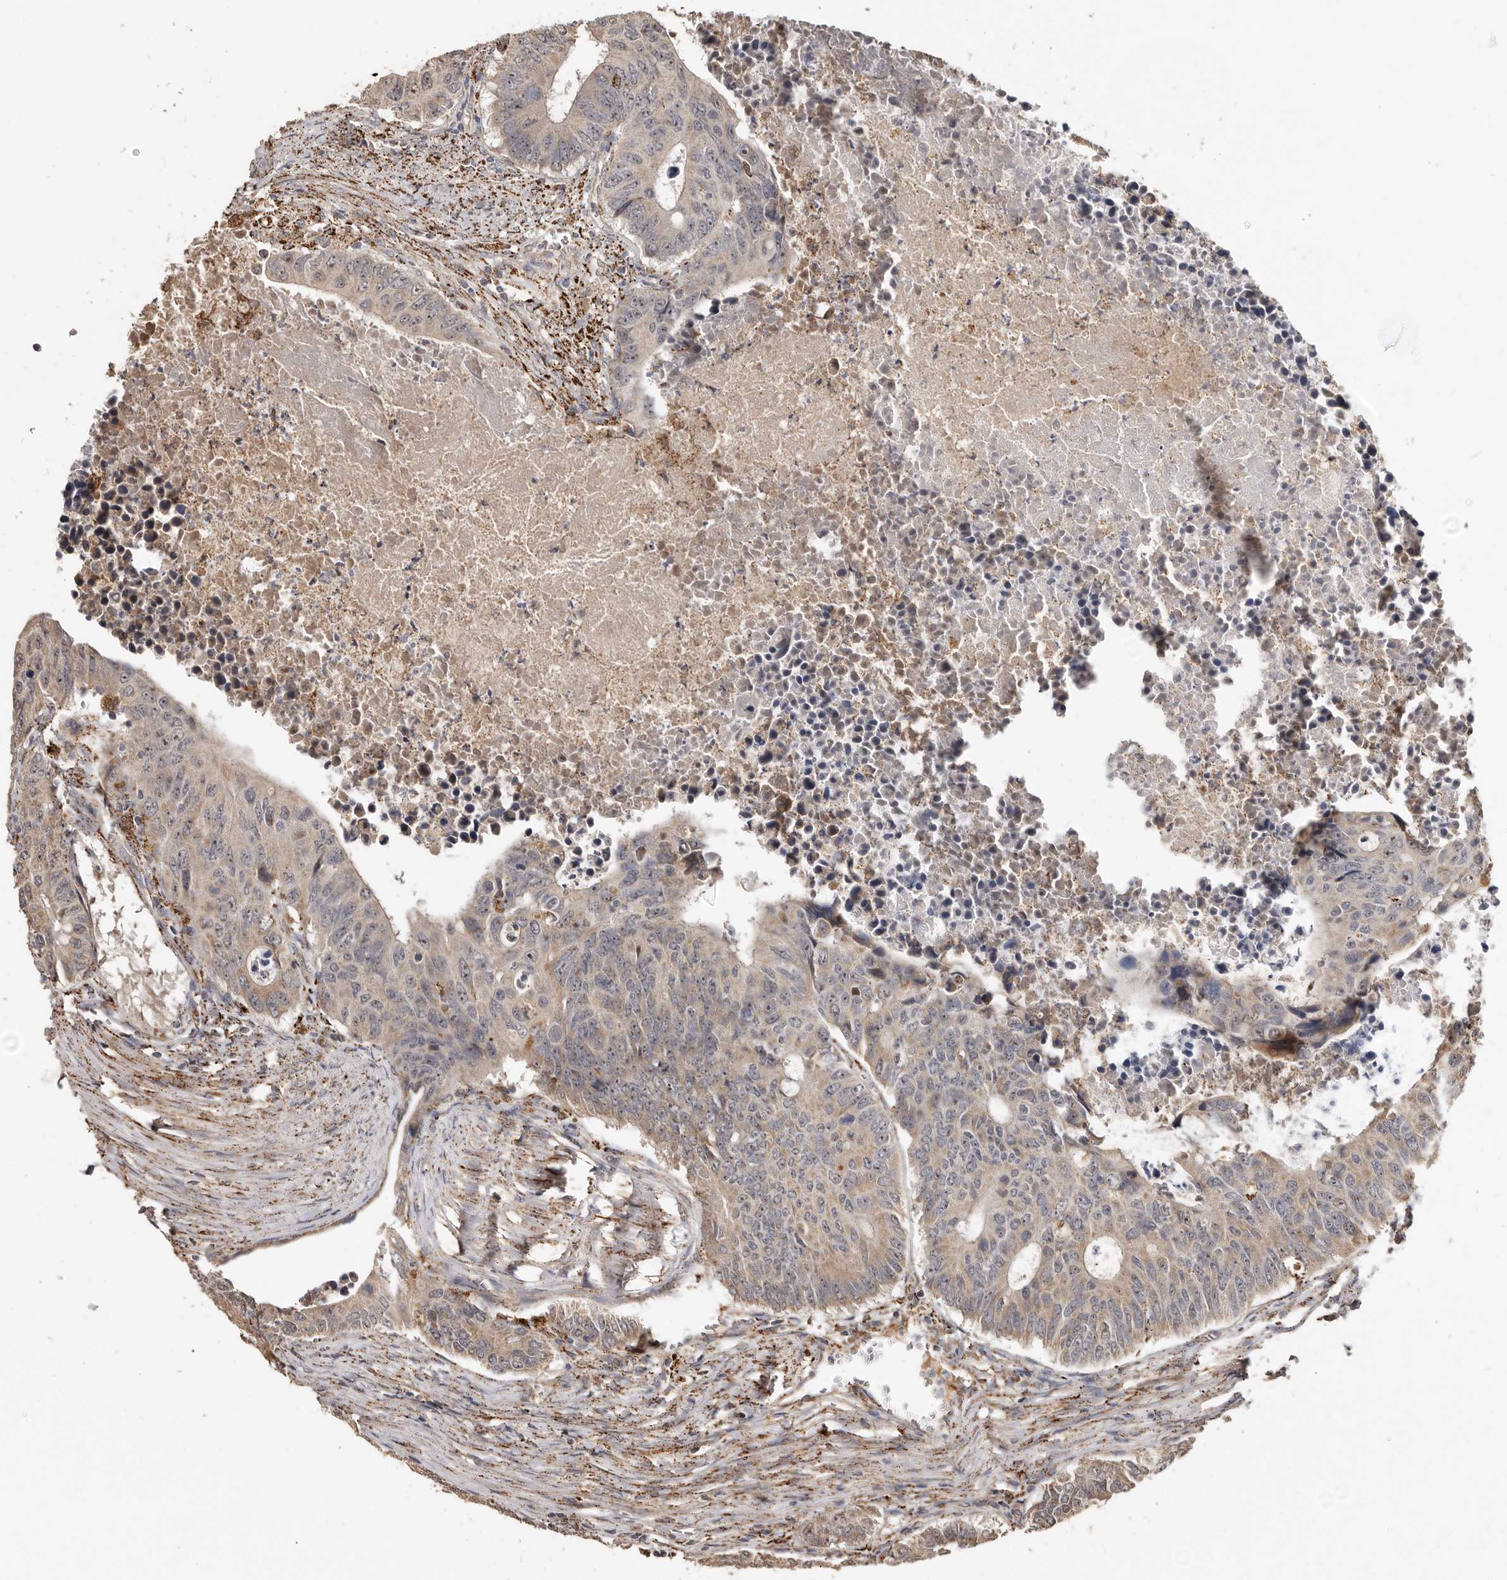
{"staining": {"intensity": "weak", "quantity": ">75%", "location": "cytoplasmic/membranous"}, "tissue": "colorectal cancer", "cell_type": "Tumor cells", "image_type": "cancer", "snomed": [{"axis": "morphology", "description": "Adenocarcinoma, NOS"}, {"axis": "topography", "description": "Colon"}], "caption": "IHC photomicrograph of human adenocarcinoma (colorectal) stained for a protein (brown), which reveals low levels of weak cytoplasmic/membranous staining in about >75% of tumor cells.", "gene": "AKAP7", "patient": {"sex": "male", "age": 87}}